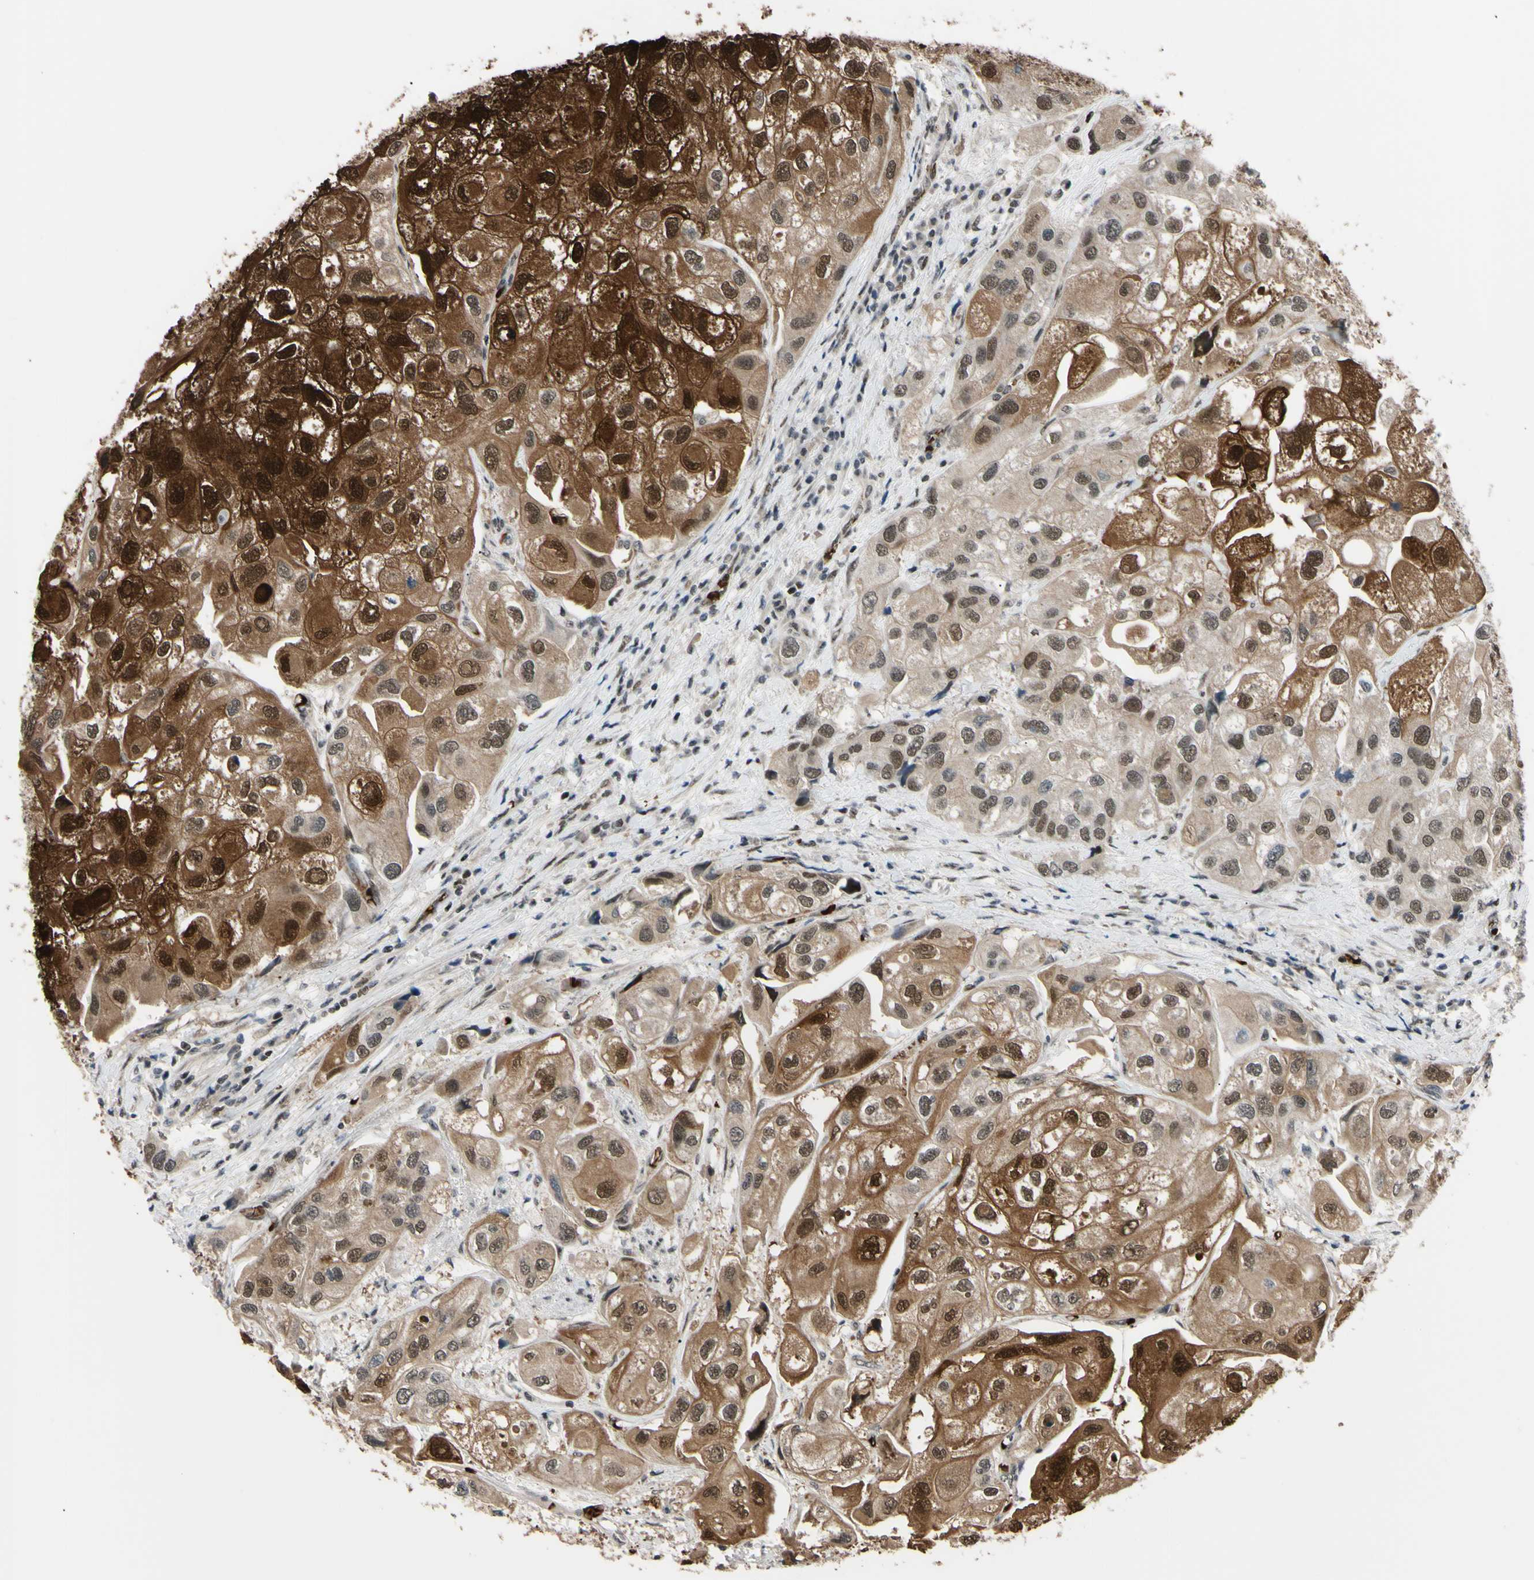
{"staining": {"intensity": "strong", "quantity": ">75%", "location": "cytoplasmic/membranous,nuclear"}, "tissue": "urothelial cancer", "cell_type": "Tumor cells", "image_type": "cancer", "snomed": [{"axis": "morphology", "description": "Urothelial carcinoma, High grade"}, {"axis": "topography", "description": "Urinary bladder"}], "caption": "A high-resolution histopathology image shows immunohistochemistry (IHC) staining of urothelial cancer, which demonstrates strong cytoplasmic/membranous and nuclear expression in about >75% of tumor cells.", "gene": "THAP12", "patient": {"sex": "female", "age": 64}}